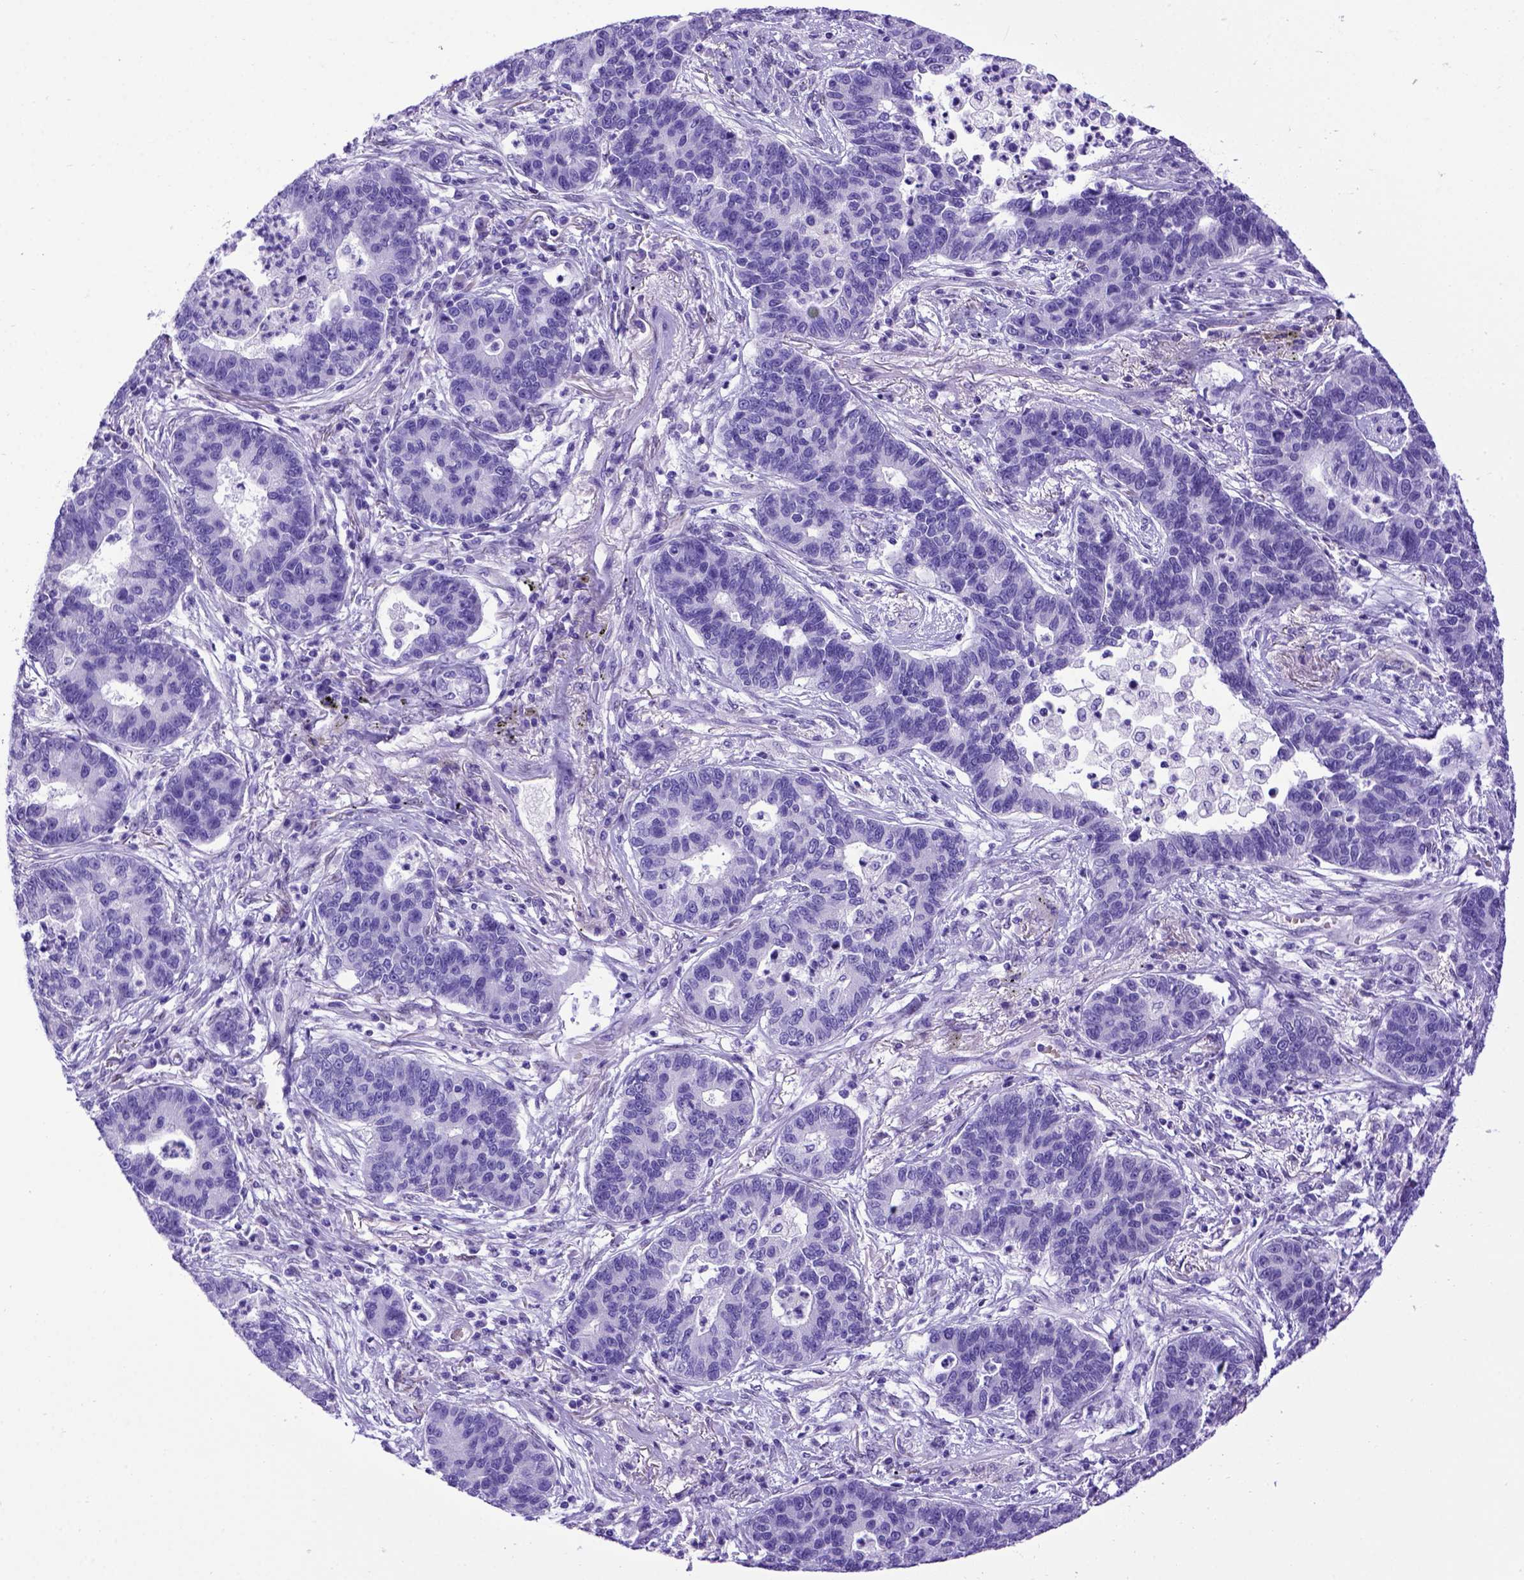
{"staining": {"intensity": "negative", "quantity": "none", "location": "none"}, "tissue": "lung cancer", "cell_type": "Tumor cells", "image_type": "cancer", "snomed": [{"axis": "morphology", "description": "Adenocarcinoma, NOS"}, {"axis": "topography", "description": "Lung"}], "caption": "An image of human lung cancer (adenocarcinoma) is negative for staining in tumor cells.", "gene": "MEOX2", "patient": {"sex": "female", "age": 57}}